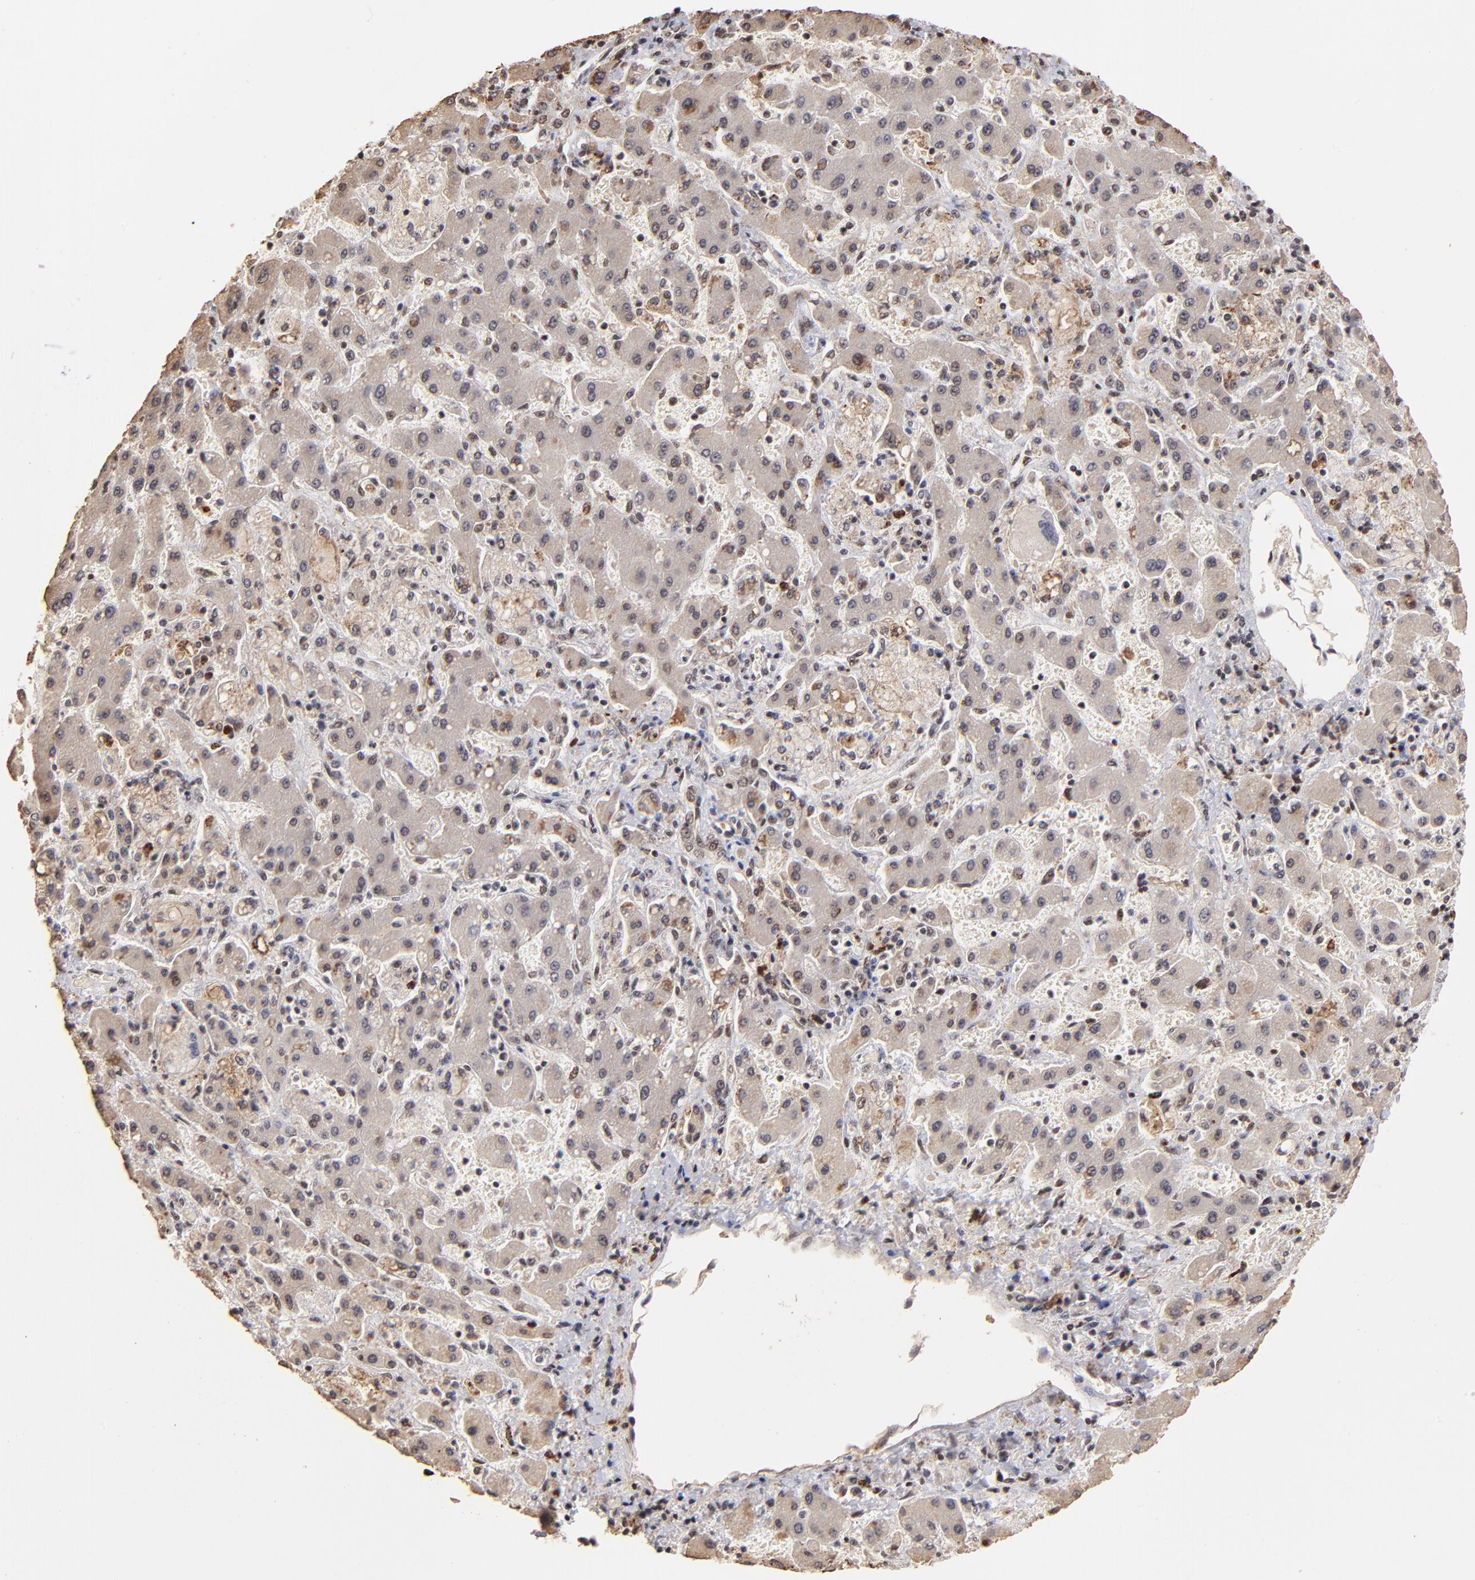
{"staining": {"intensity": "weak", "quantity": ">75%", "location": "cytoplasmic/membranous"}, "tissue": "liver cancer", "cell_type": "Tumor cells", "image_type": "cancer", "snomed": [{"axis": "morphology", "description": "Cholangiocarcinoma"}, {"axis": "topography", "description": "Liver"}], "caption": "Protein expression analysis of human liver cancer (cholangiocarcinoma) reveals weak cytoplasmic/membranous expression in about >75% of tumor cells. (Brightfield microscopy of DAB IHC at high magnification).", "gene": "ZNF146", "patient": {"sex": "male", "age": 50}}